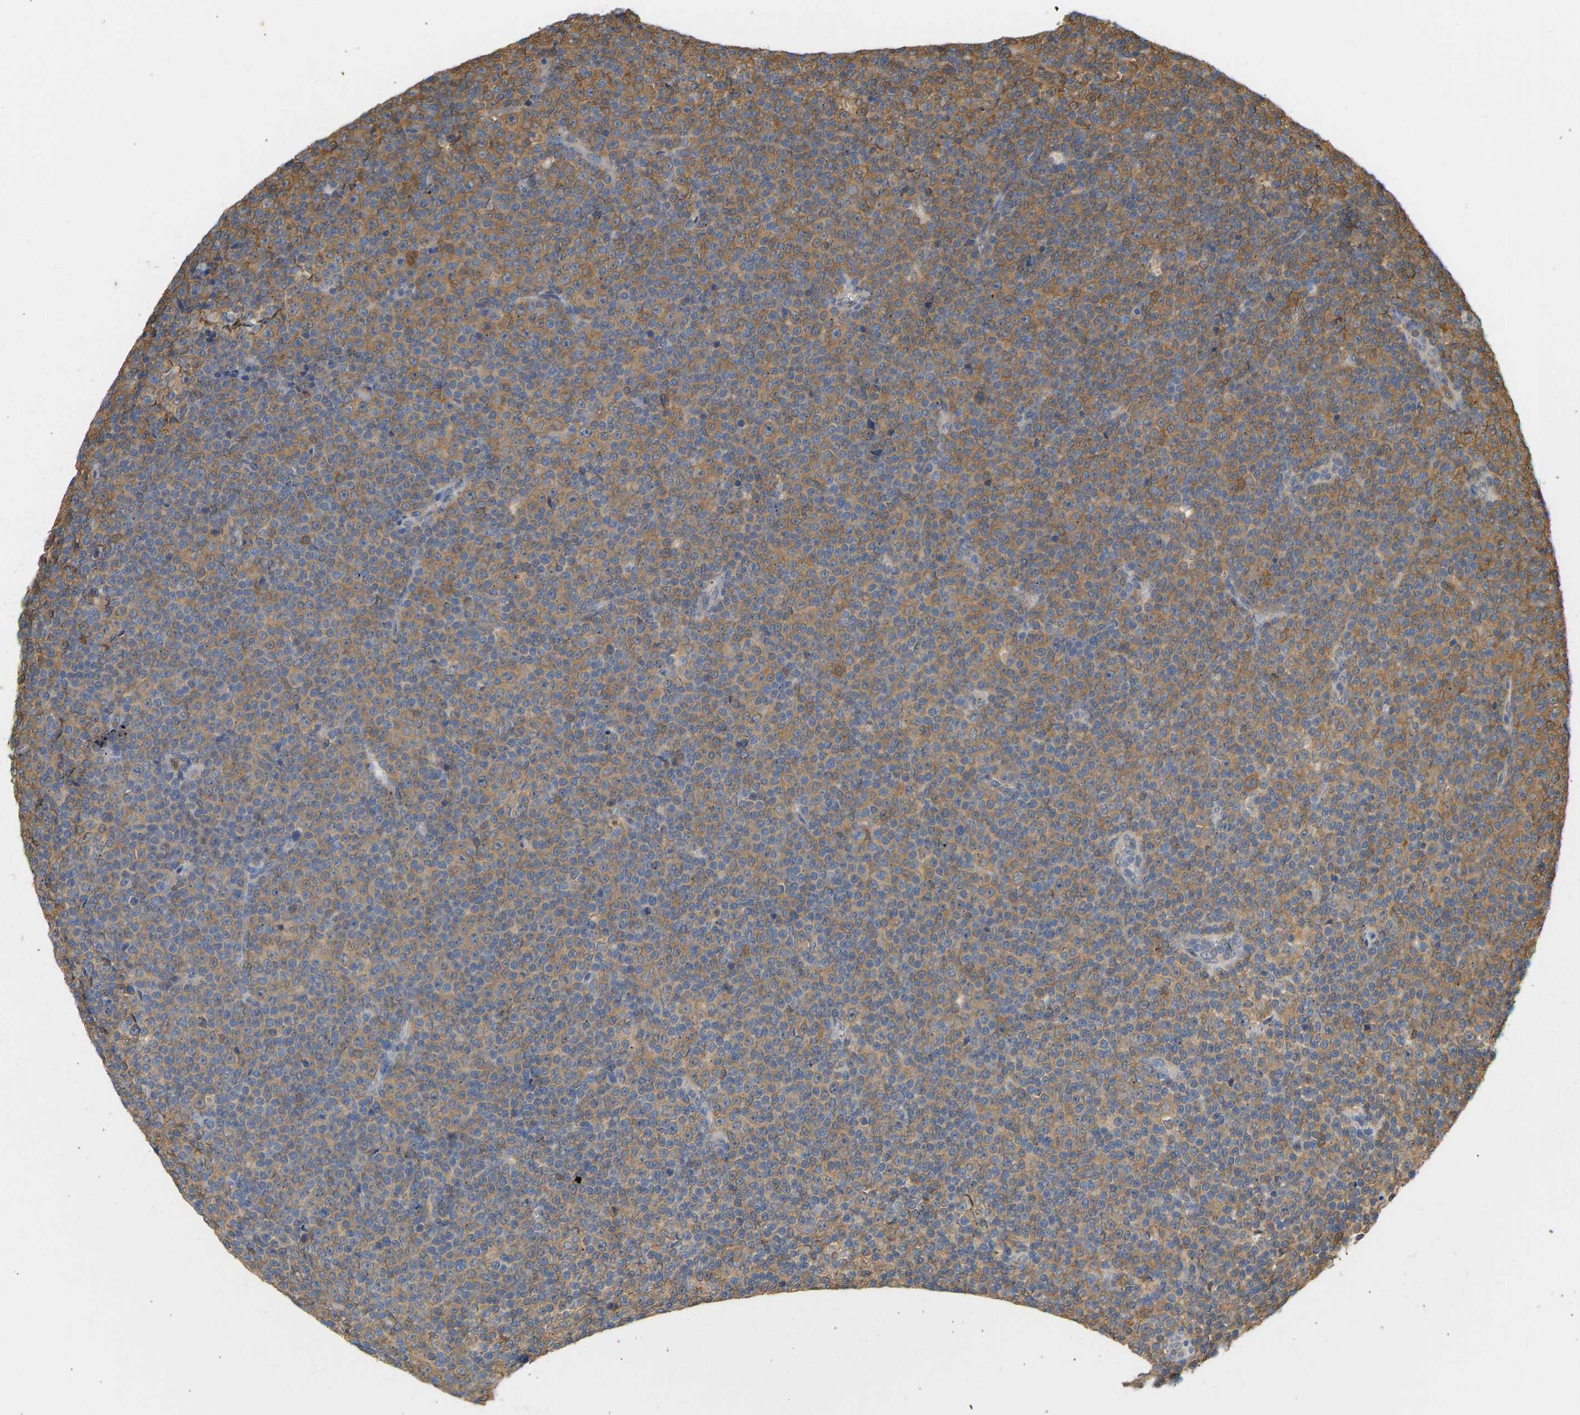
{"staining": {"intensity": "moderate", "quantity": ">75%", "location": "cytoplasmic/membranous"}, "tissue": "lymphoma", "cell_type": "Tumor cells", "image_type": "cancer", "snomed": [{"axis": "morphology", "description": "Malignant lymphoma, non-Hodgkin's type, Low grade"}, {"axis": "topography", "description": "Lymph node"}], "caption": "Approximately >75% of tumor cells in low-grade malignant lymphoma, non-Hodgkin's type demonstrate moderate cytoplasmic/membranous protein positivity as visualized by brown immunohistochemical staining.", "gene": "ENO1", "patient": {"sex": "female", "age": 67}}